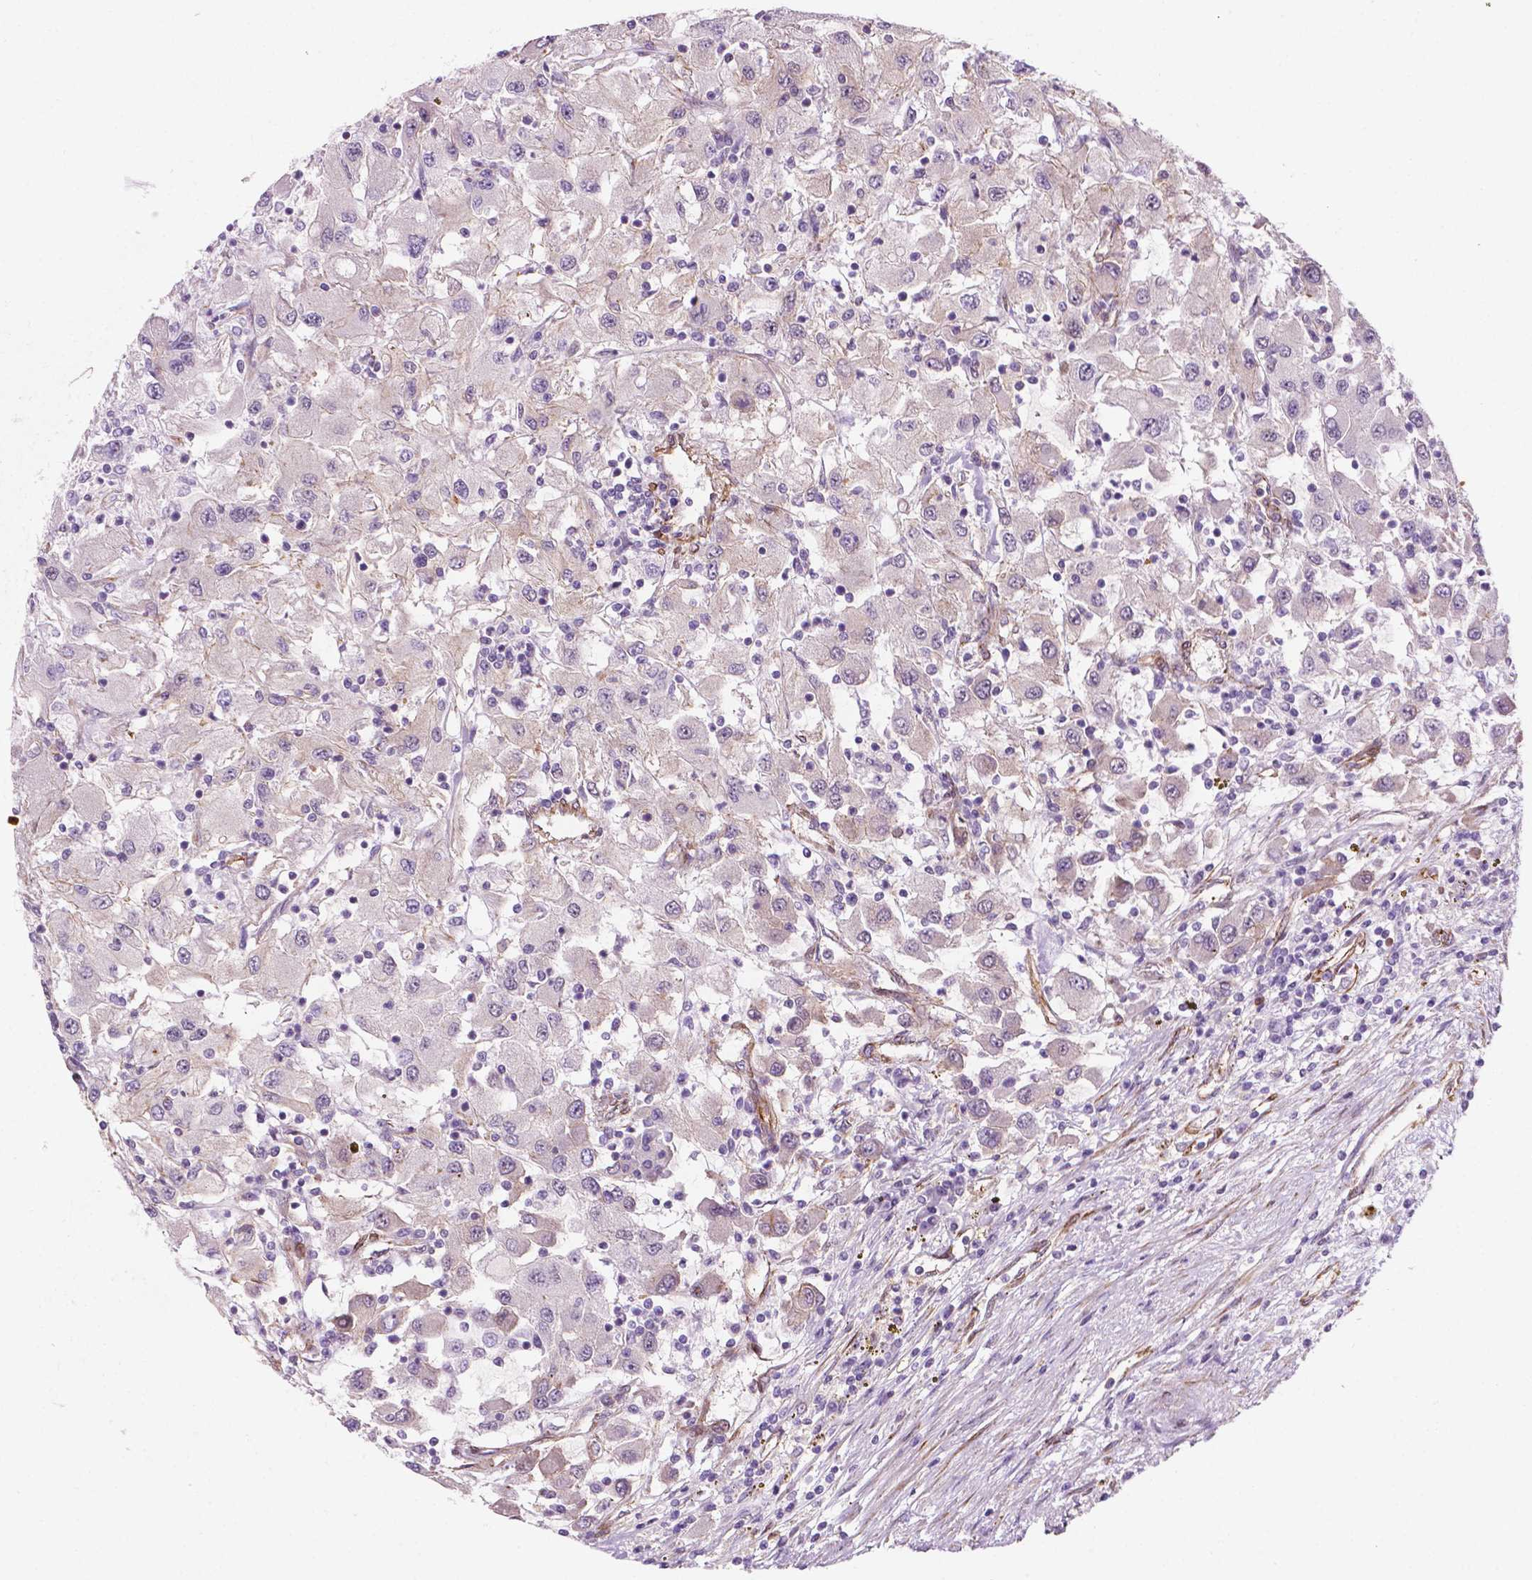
{"staining": {"intensity": "negative", "quantity": "none", "location": "none"}, "tissue": "renal cancer", "cell_type": "Tumor cells", "image_type": "cancer", "snomed": [{"axis": "morphology", "description": "Adenocarcinoma, NOS"}, {"axis": "topography", "description": "Kidney"}], "caption": "Immunohistochemical staining of human renal adenocarcinoma reveals no significant expression in tumor cells.", "gene": "EGFL8", "patient": {"sex": "female", "age": 67}}